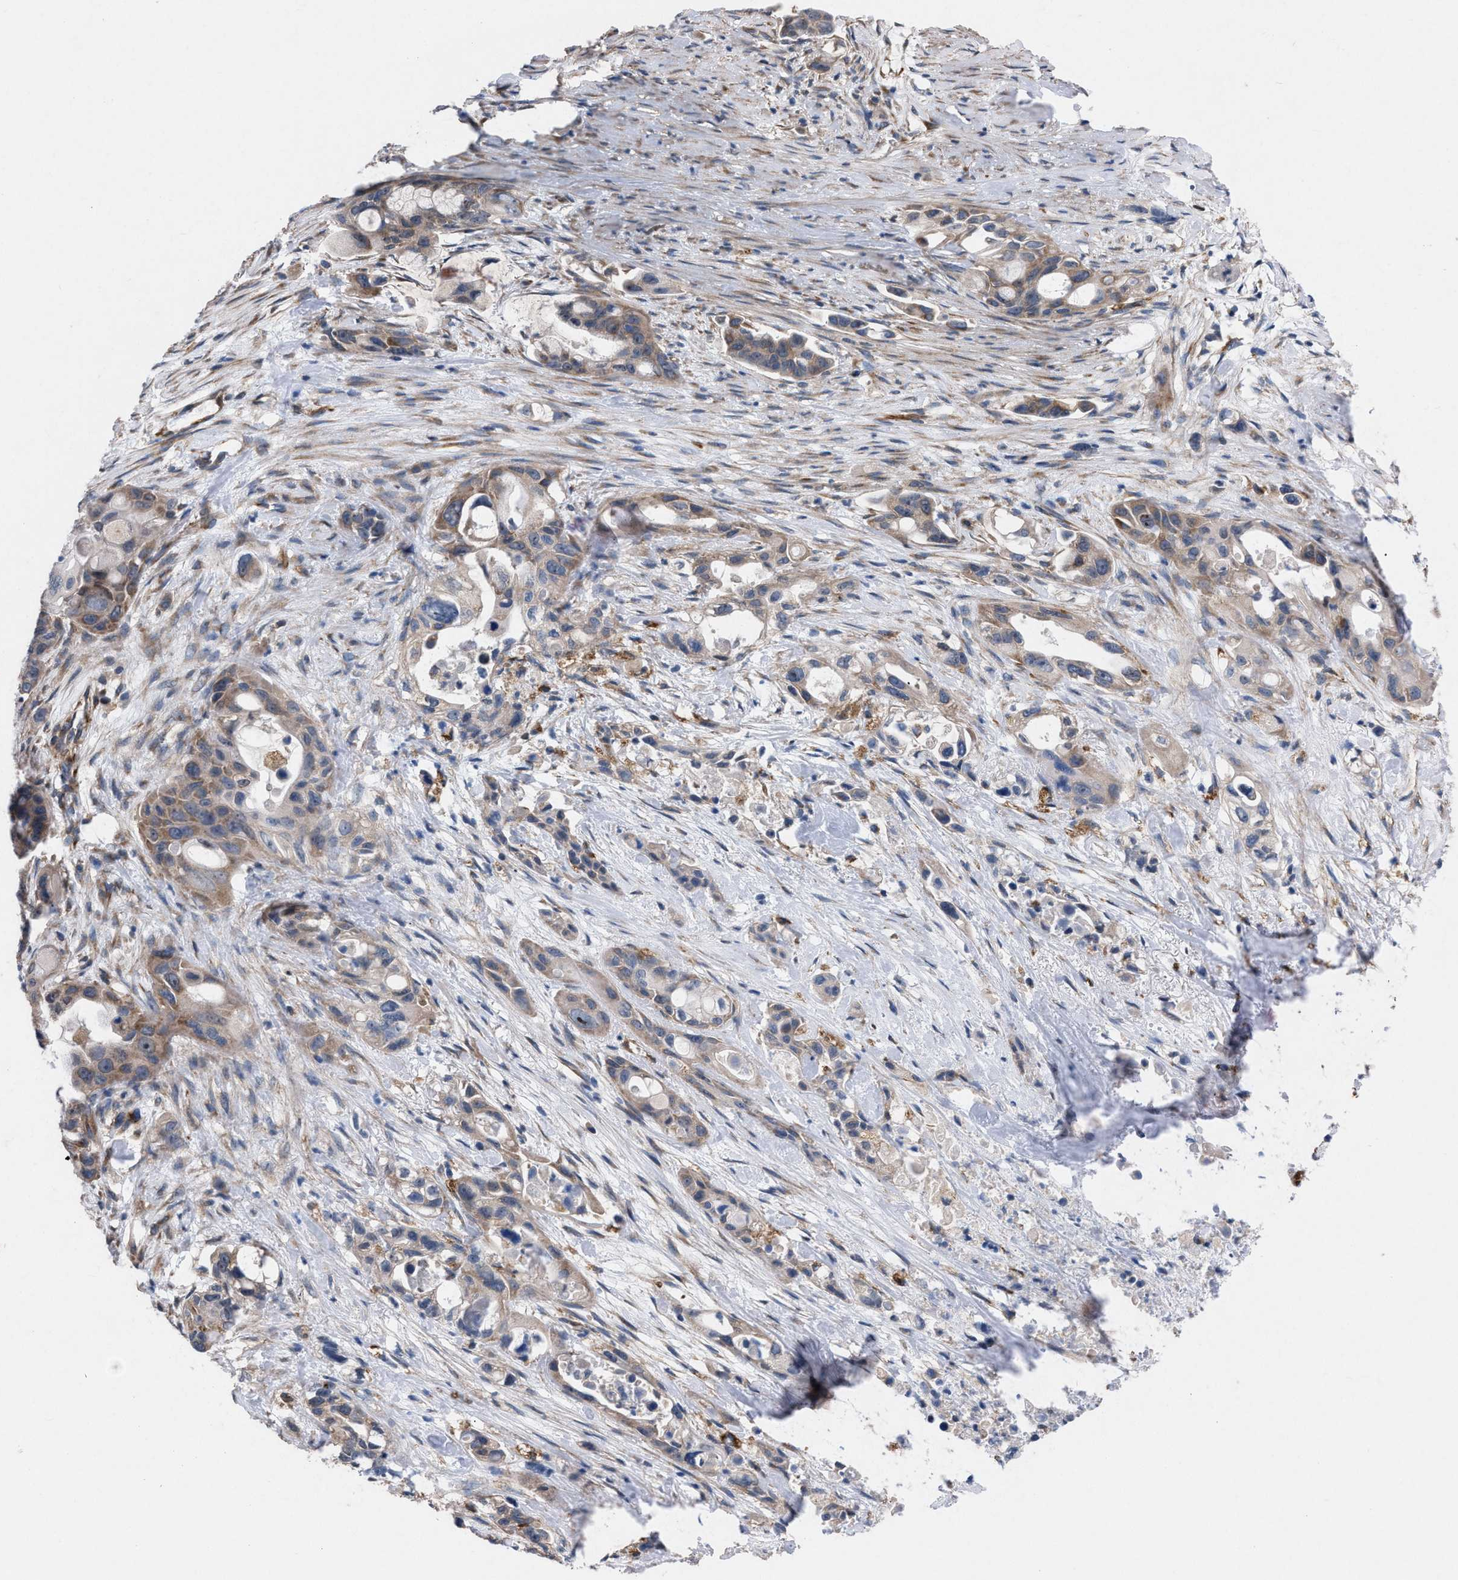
{"staining": {"intensity": "weak", "quantity": ">75%", "location": "cytoplasmic/membranous"}, "tissue": "pancreatic cancer", "cell_type": "Tumor cells", "image_type": "cancer", "snomed": [{"axis": "morphology", "description": "Adenocarcinoma, NOS"}, {"axis": "topography", "description": "Pancreas"}], "caption": "Immunohistochemistry photomicrograph of neoplastic tissue: adenocarcinoma (pancreatic) stained using immunohistochemistry reveals low levels of weak protein expression localized specifically in the cytoplasmic/membranous of tumor cells, appearing as a cytoplasmic/membranous brown color.", "gene": "TMEM131", "patient": {"sex": "male", "age": 53}}